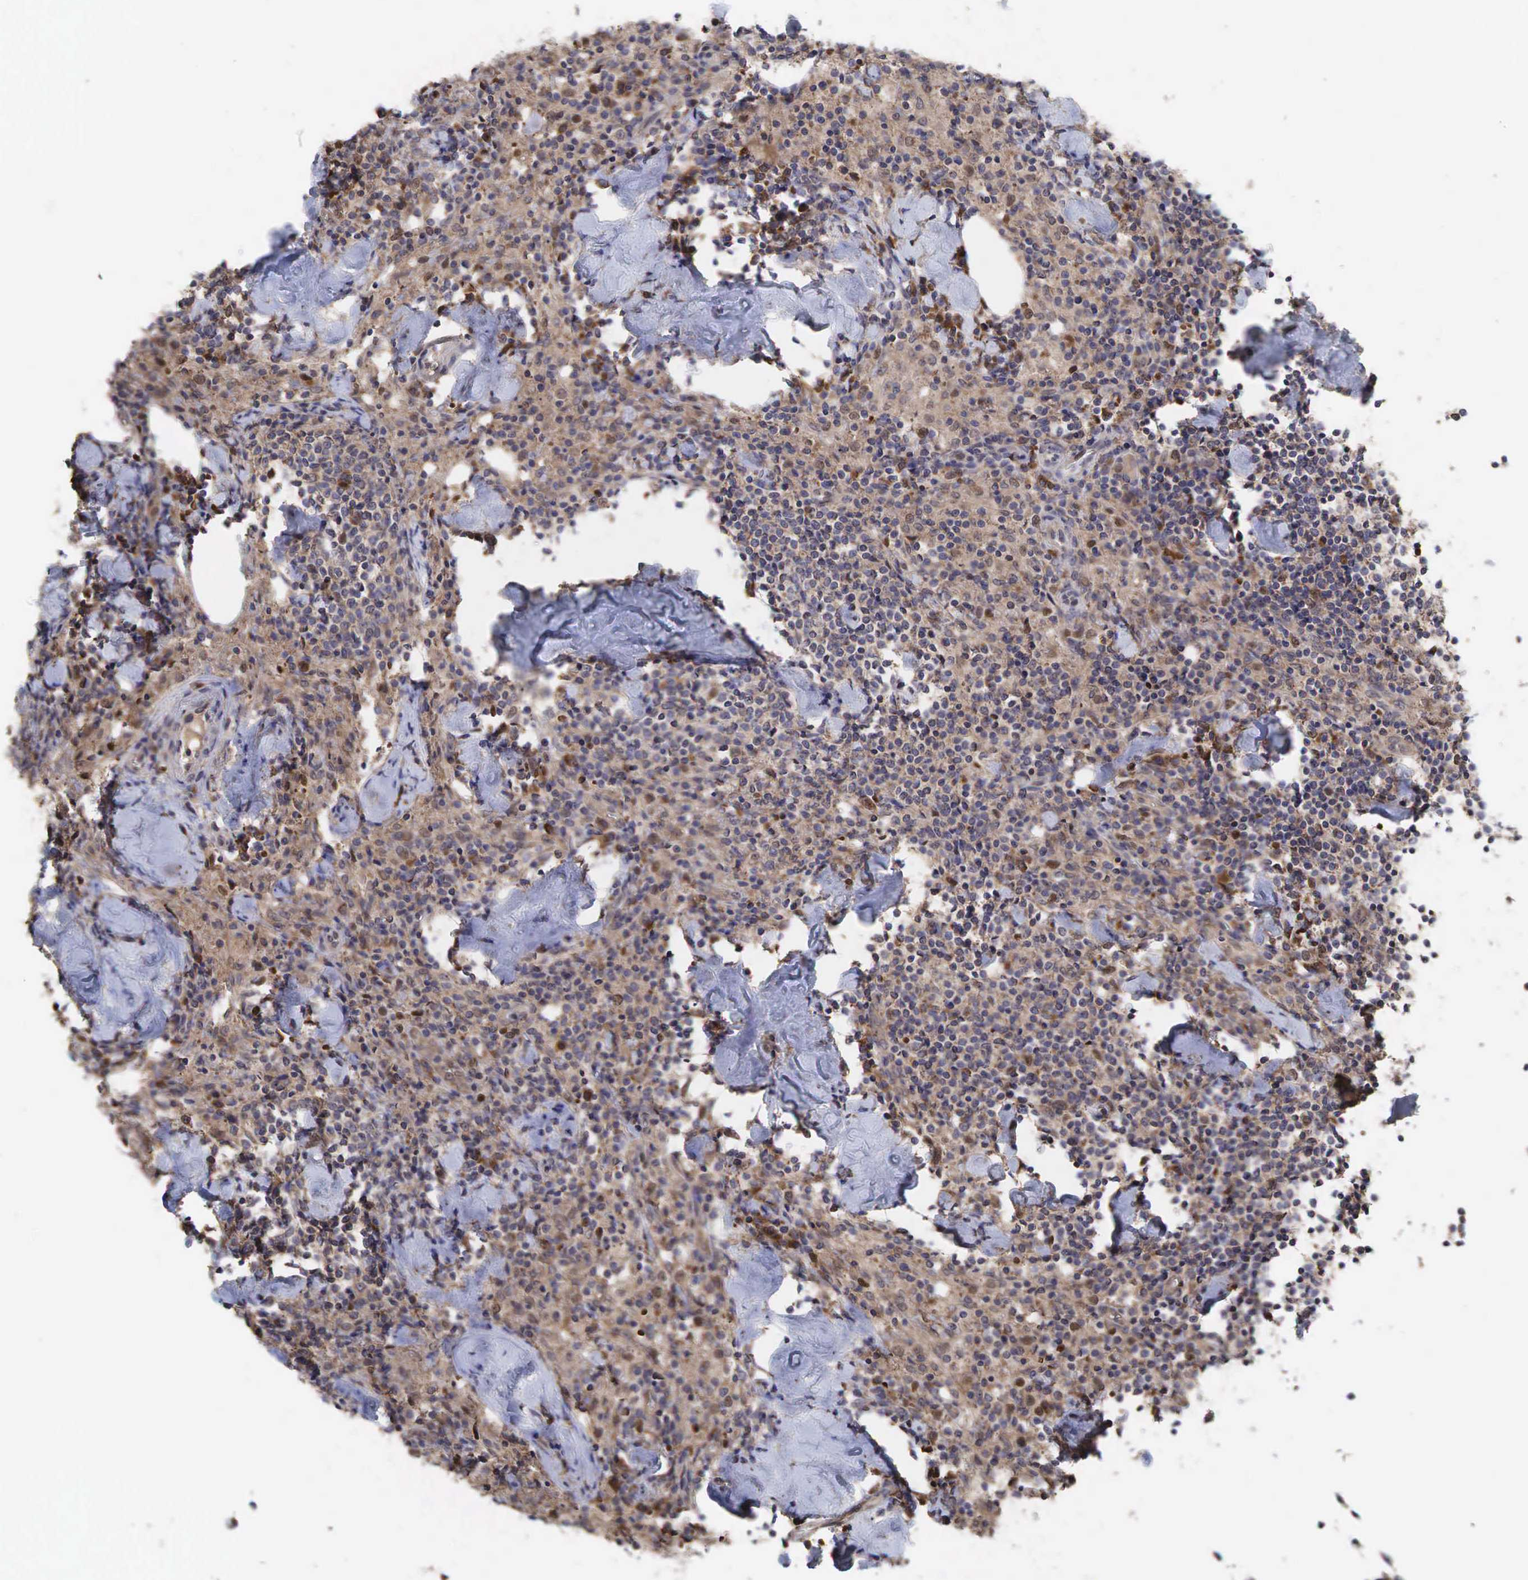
{"staining": {"intensity": "moderate", "quantity": ">75%", "location": "cytoplasmic/membranous"}, "tissue": "lymph node", "cell_type": "Germinal center cells", "image_type": "normal", "snomed": [{"axis": "morphology", "description": "Normal tissue, NOS"}, {"axis": "topography", "description": "Lymph node"}], "caption": "DAB immunohistochemical staining of normal human lymph node exhibits moderate cytoplasmic/membranous protein staining in about >75% of germinal center cells.", "gene": "PABPC5", "patient": {"sex": "male", "age": 67}}